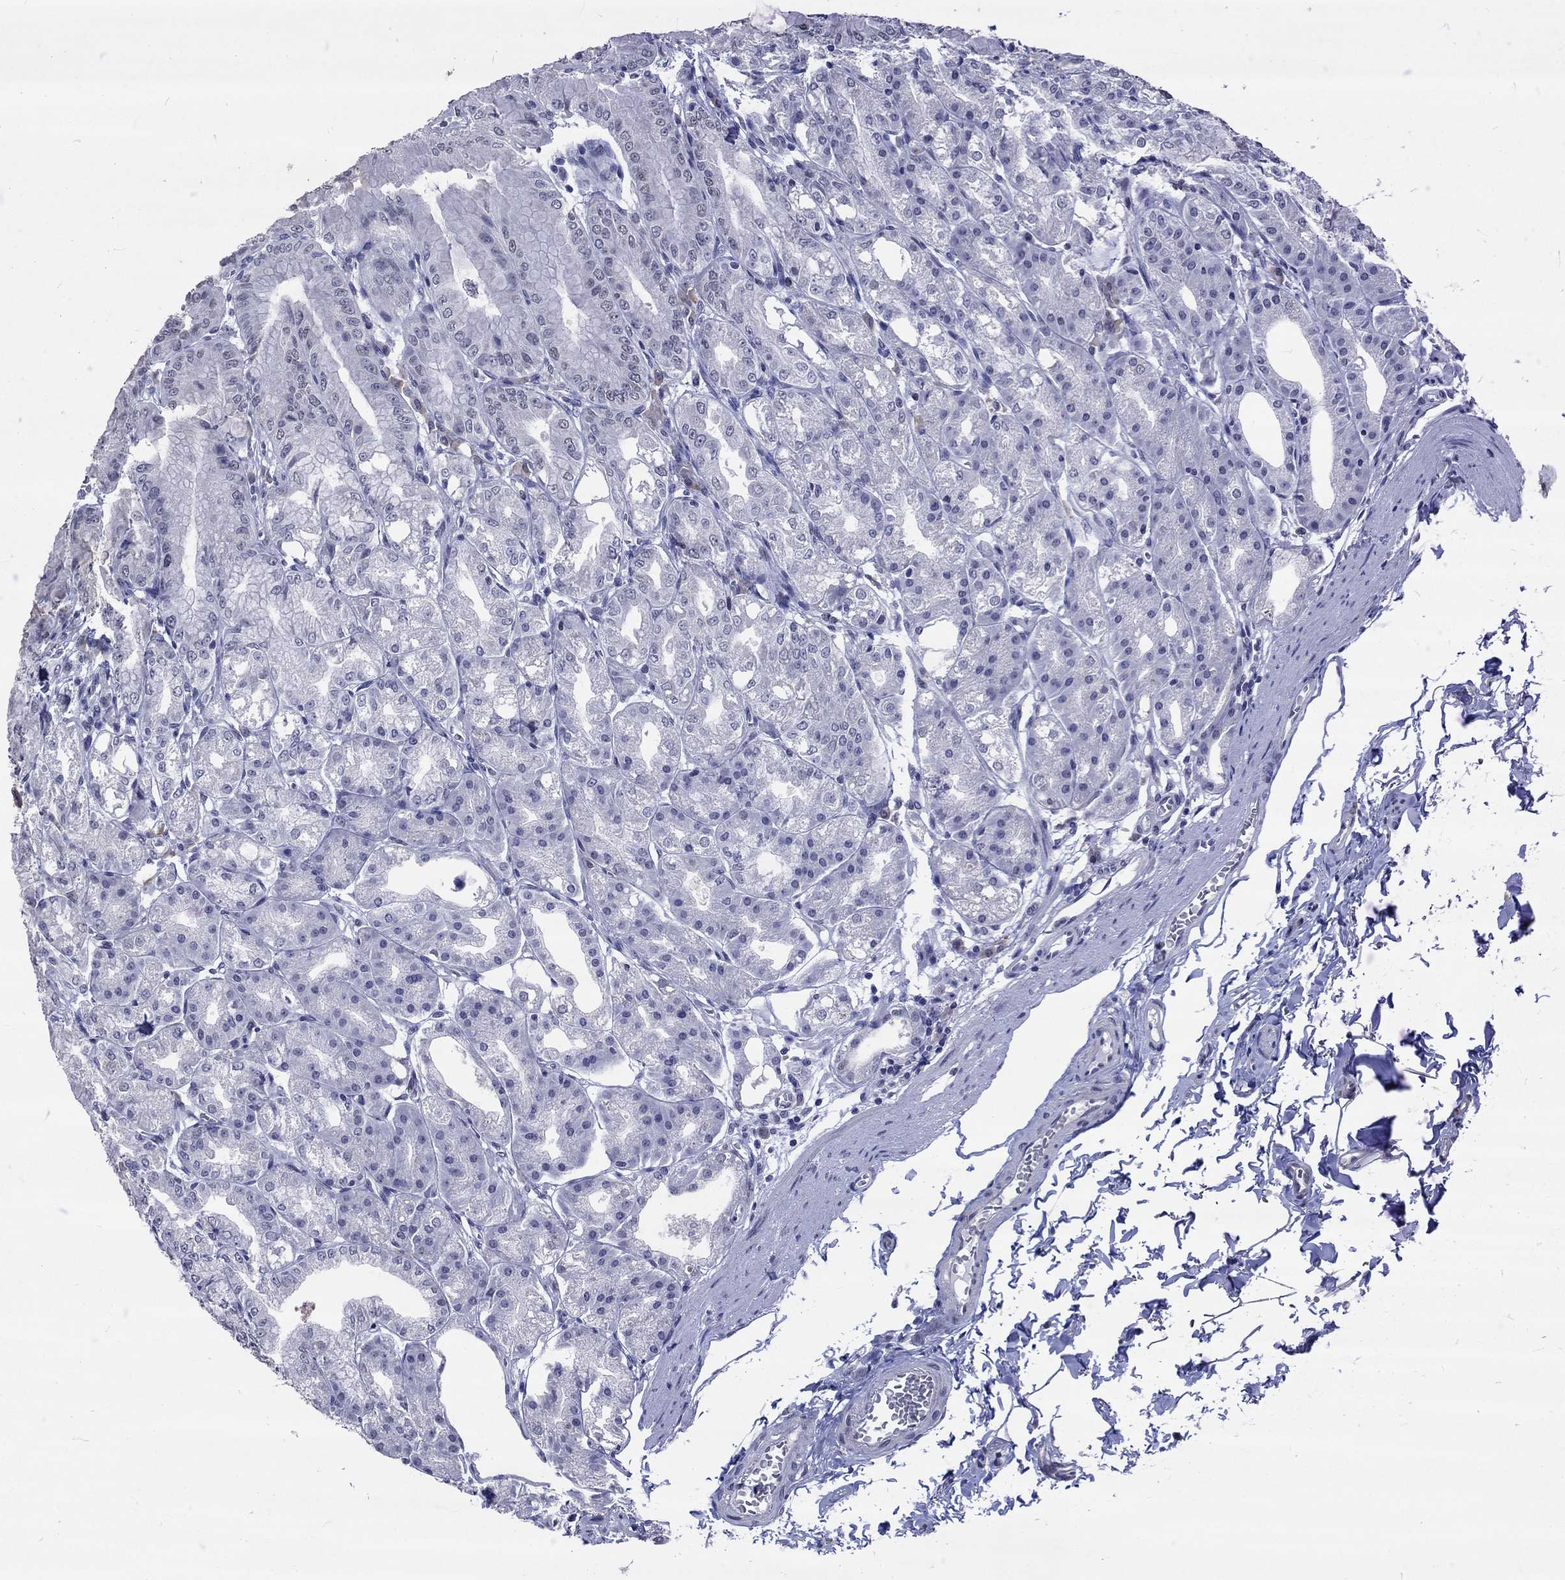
{"staining": {"intensity": "weak", "quantity": "<25%", "location": "cytoplasmic/membranous"}, "tissue": "stomach", "cell_type": "Glandular cells", "image_type": "normal", "snomed": [{"axis": "morphology", "description": "Normal tissue, NOS"}, {"axis": "topography", "description": "Stomach"}], "caption": "Immunohistochemical staining of unremarkable stomach reveals no significant staining in glandular cells. Nuclei are stained in blue.", "gene": "HCFC1", "patient": {"sex": "male", "age": 71}}